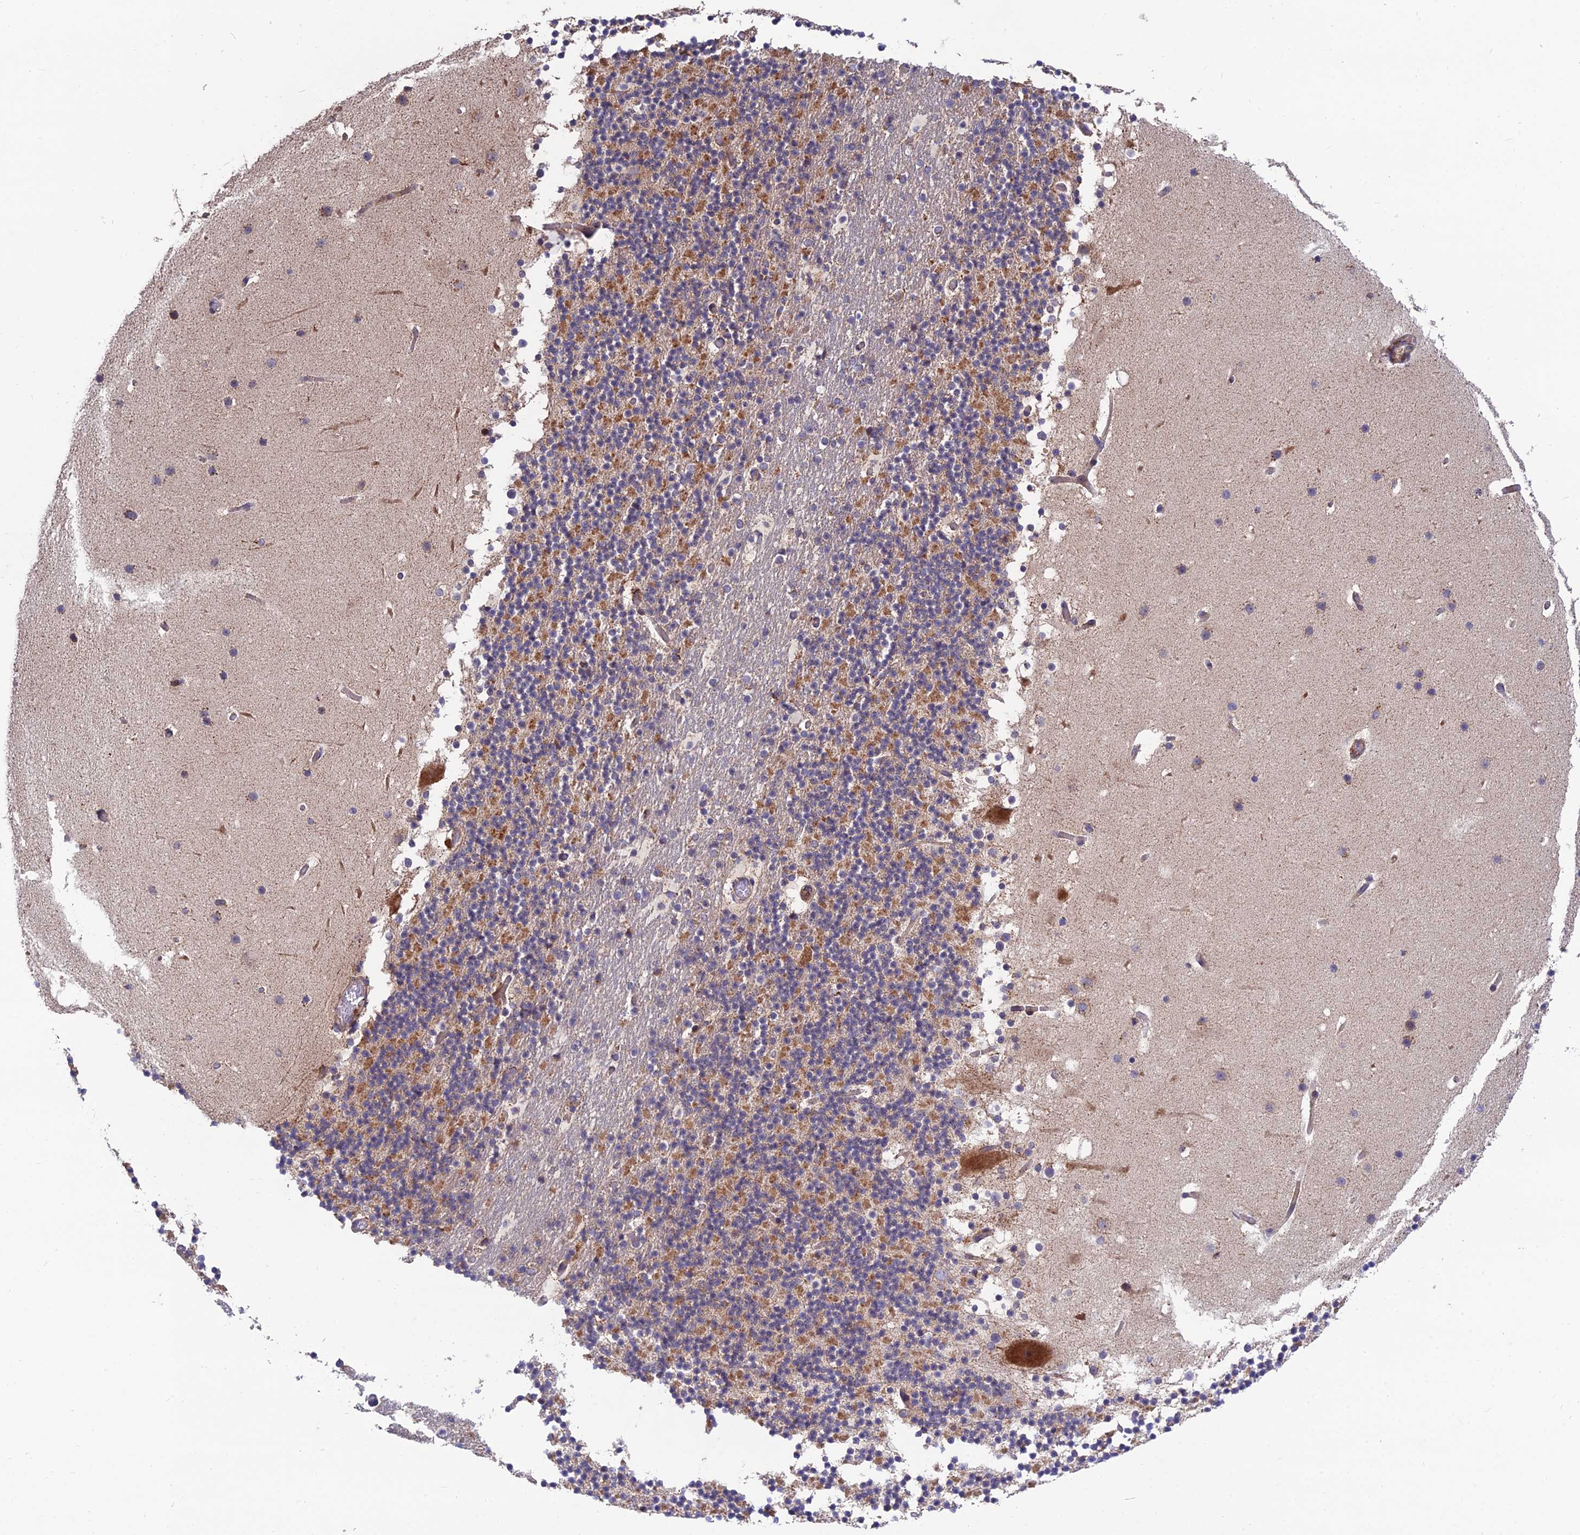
{"staining": {"intensity": "moderate", "quantity": "25%-75%", "location": "cytoplasmic/membranous"}, "tissue": "cerebellum", "cell_type": "Cells in granular layer", "image_type": "normal", "snomed": [{"axis": "morphology", "description": "Normal tissue, NOS"}, {"axis": "topography", "description": "Cerebellum"}], "caption": "This is an image of IHC staining of unremarkable cerebellum, which shows moderate expression in the cytoplasmic/membranous of cells in granular layer.", "gene": "RIC8B", "patient": {"sex": "male", "age": 57}}